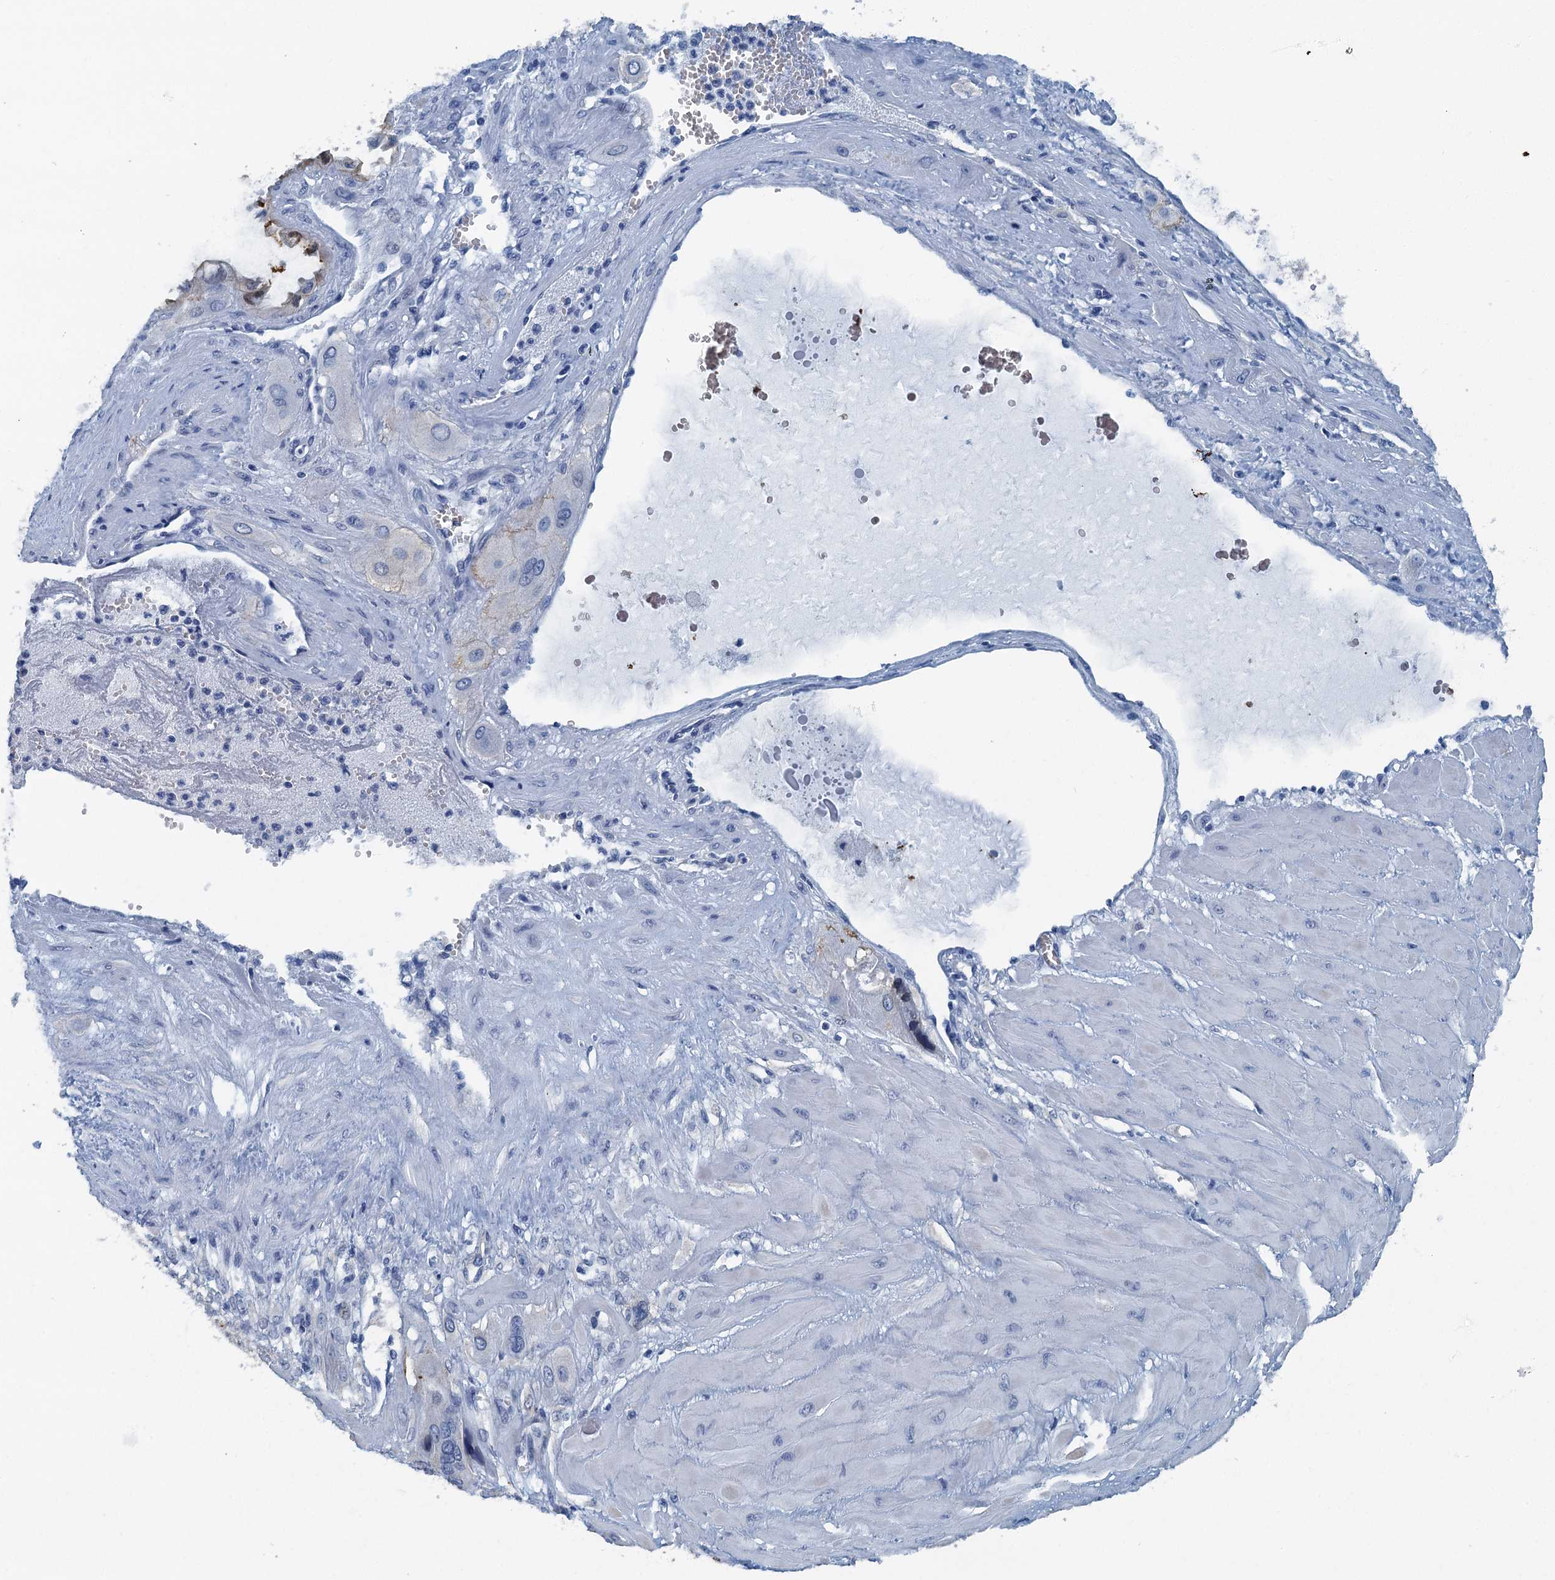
{"staining": {"intensity": "negative", "quantity": "none", "location": "none"}, "tissue": "cervical cancer", "cell_type": "Tumor cells", "image_type": "cancer", "snomed": [{"axis": "morphology", "description": "Squamous cell carcinoma, NOS"}, {"axis": "topography", "description": "Cervix"}], "caption": "Histopathology image shows no significant protein positivity in tumor cells of cervical cancer.", "gene": "GADL1", "patient": {"sex": "female", "age": 34}}